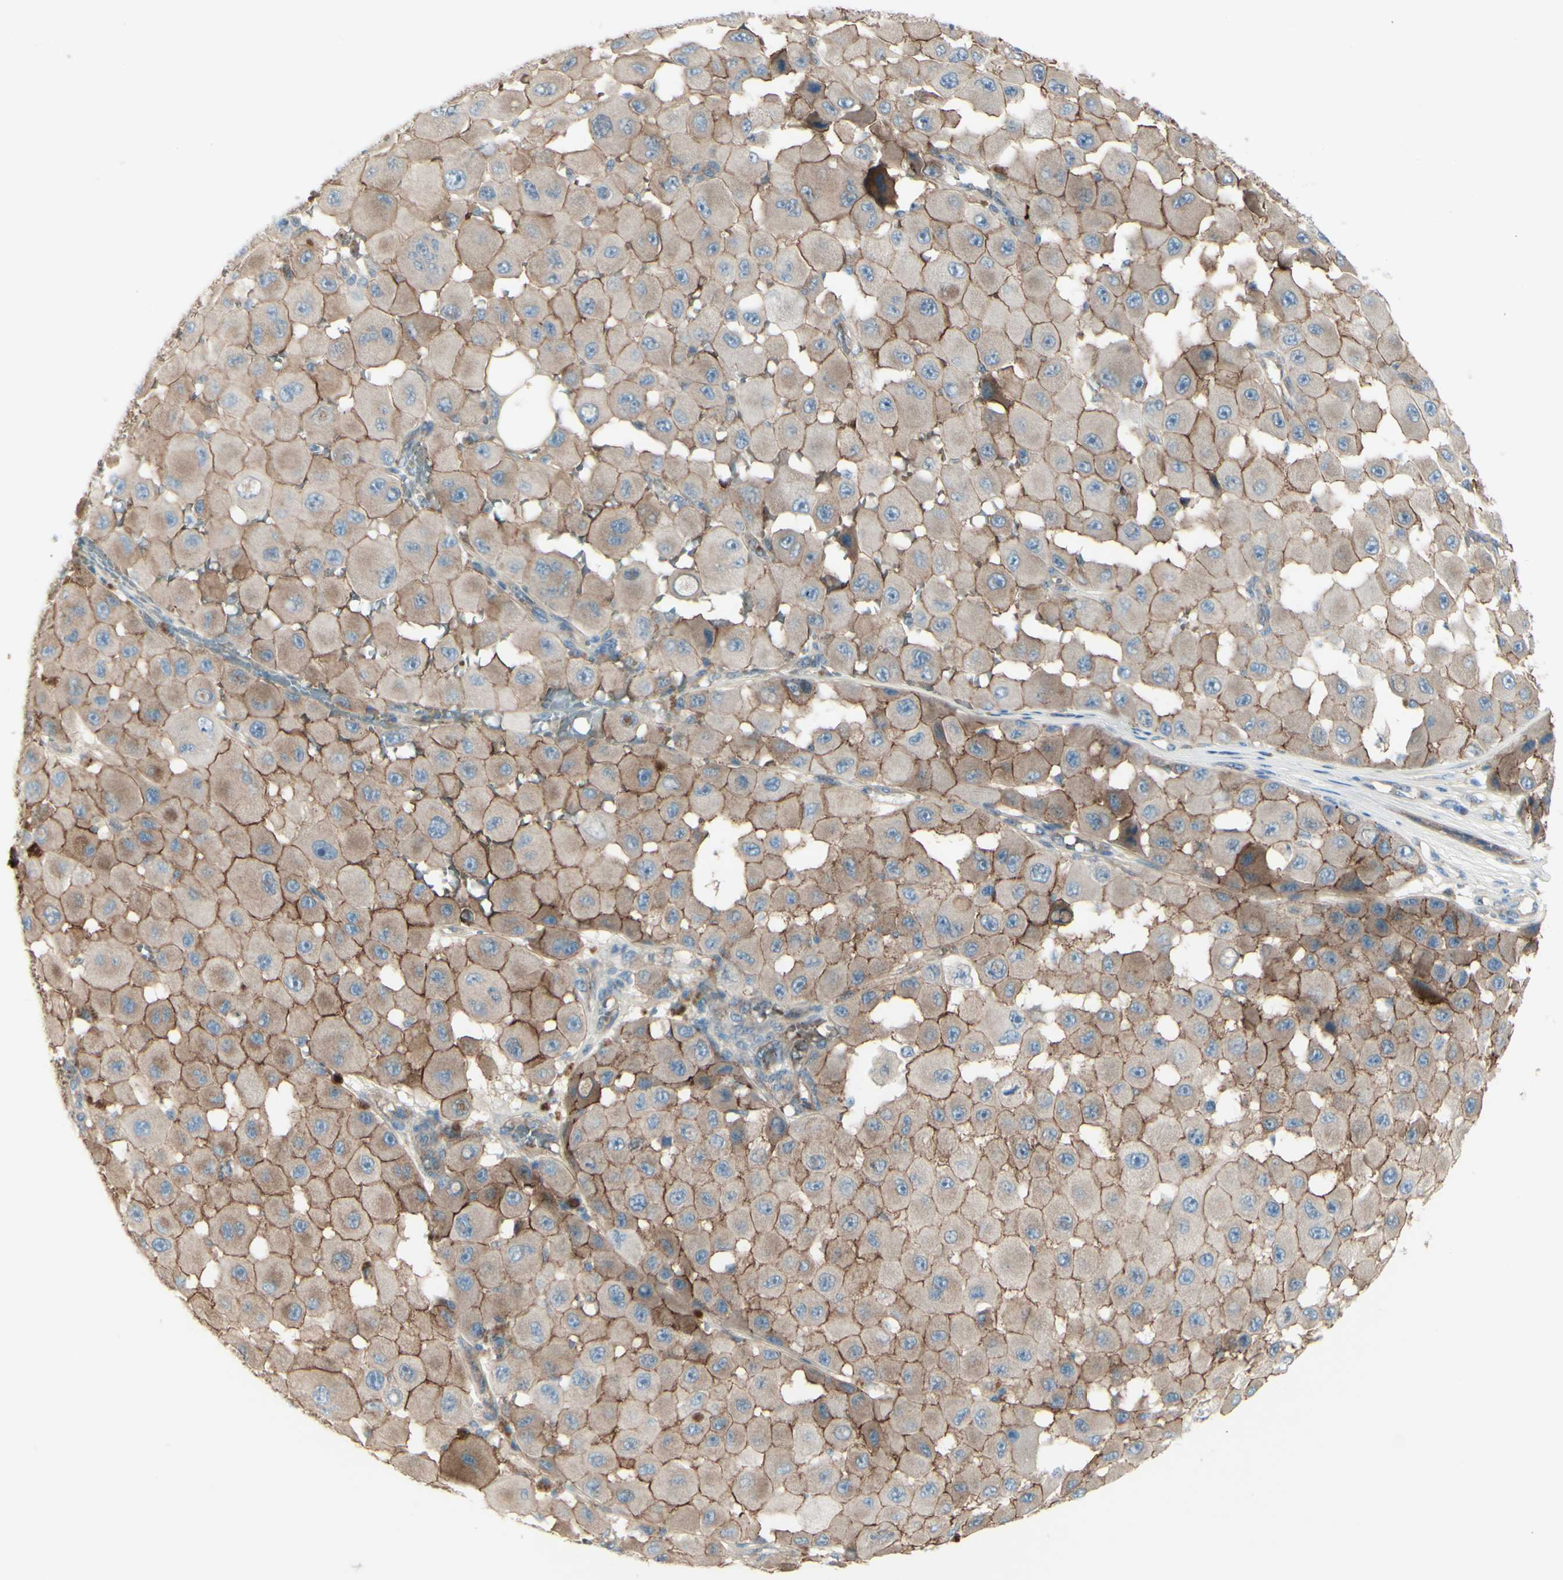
{"staining": {"intensity": "moderate", "quantity": ">75%", "location": "cytoplasmic/membranous"}, "tissue": "melanoma", "cell_type": "Tumor cells", "image_type": "cancer", "snomed": [{"axis": "morphology", "description": "Malignant melanoma, NOS"}, {"axis": "topography", "description": "Skin"}], "caption": "Tumor cells exhibit medium levels of moderate cytoplasmic/membranous positivity in approximately >75% of cells in human melanoma. (Stains: DAB (3,3'-diaminobenzidine) in brown, nuclei in blue, Microscopy: brightfield microscopy at high magnification).", "gene": "PCDHGA2", "patient": {"sex": "female", "age": 81}}